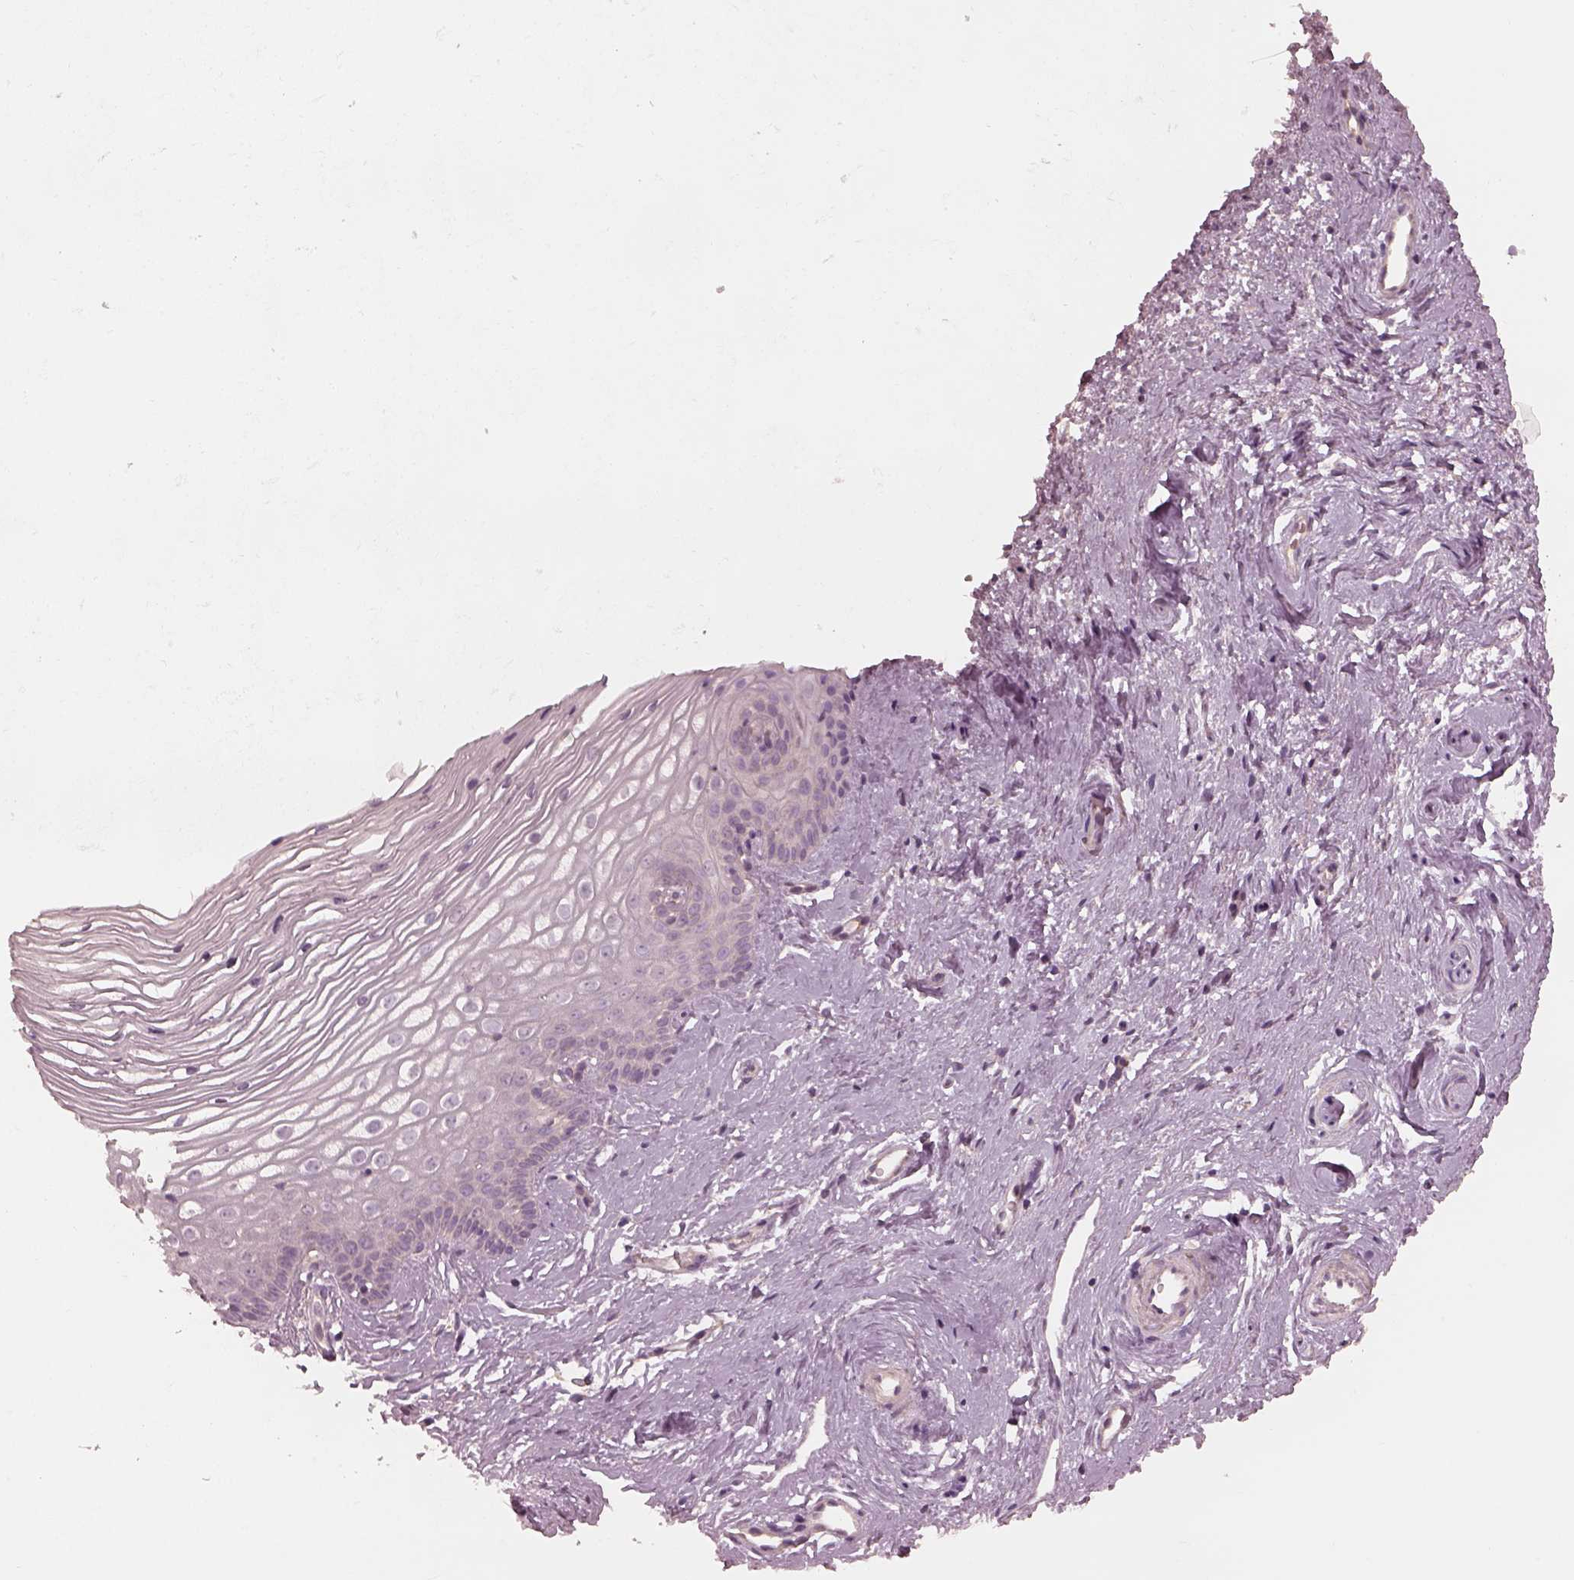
{"staining": {"intensity": "negative", "quantity": "none", "location": "none"}, "tissue": "cervix", "cell_type": "Glandular cells", "image_type": "normal", "snomed": [{"axis": "morphology", "description": "Normal tissue, NOS"}, {"axis": "topography", "description": "Cervix"}], "caption": "Photomicrograph shows no significant protein positivity in glandular cells of benign cervix.", "gene": "PRKACG", "patient": {"sex": "female", "age": 40}}